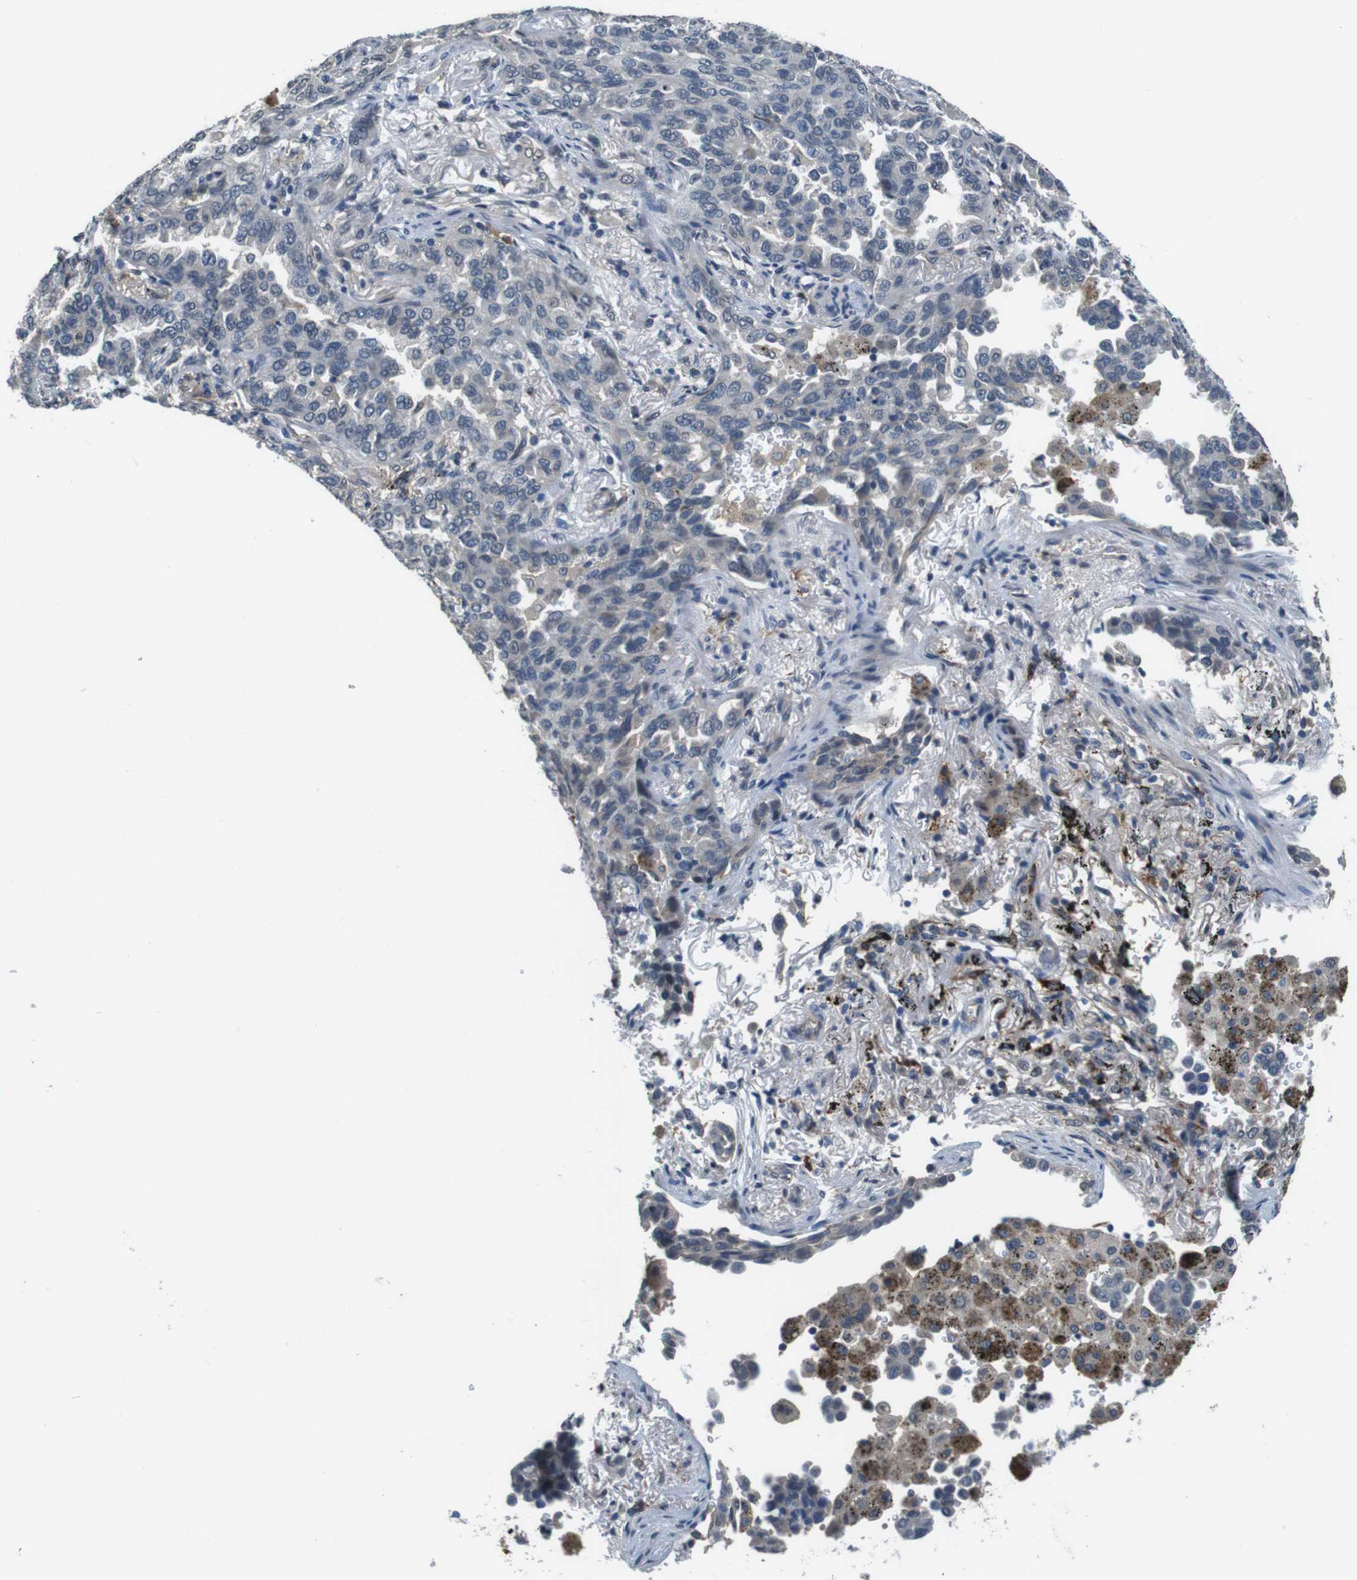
{"staining": {"intensity": "negative", "quantity": "none", "location": "none"}, "tissue": "lung cancer", "cell_type": "Tumor cells", "image_type": "cancer", "snomed": [{"axis": "morphology", "description": "Normal tissue, NOS"}, {"axis": "morphology", "description": "Adenocarcinoma, NOS"}, {"axis": "topography", "description": "Lung"}], "caption": "The photomicrograph displays no staining of tumor cells in lung cancer (adenocarcinoma).", "gene": "CD163L1", "patient": {"sex": "male", "age": 59}}